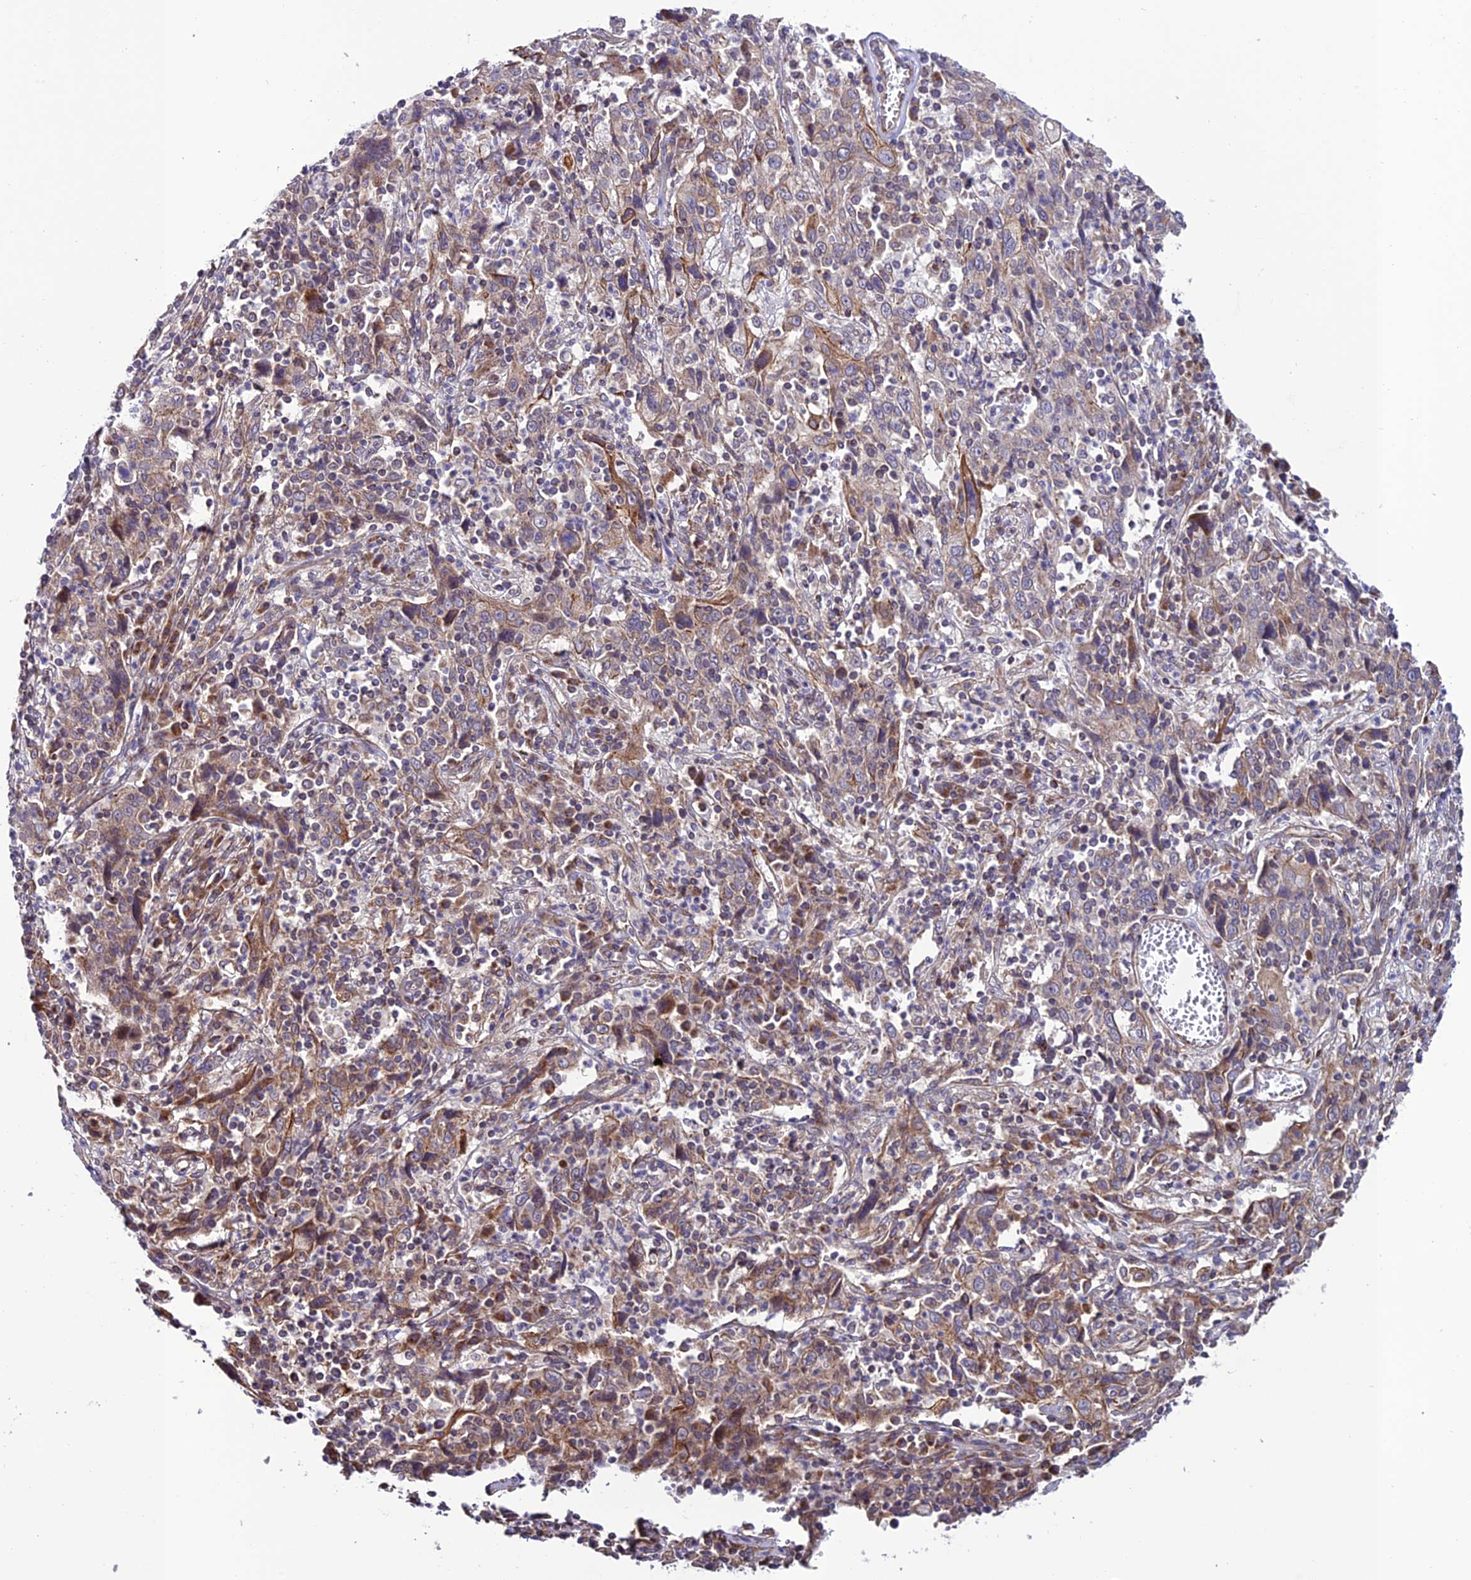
{"staining": {"intensity": "moderate", "quantity": "<25%", "location": "cytoplasmic/membranous"}, "tissue": "cervical cancer", "cell_type": "Tumor cells", "image_type": "cancer", "snomed": [{"axis": "morphology", "description": "Squamous cell carcinoma, NOS"}, {"axis": "topography", "description": "Cervix"}], "caption": "Immunohistochemistry staining of cervical cancer, which shows low levels of moderate cytoplasmic/membranous staining in about <25% of tumor cells indicating moderate cytoplasmic/membranous protein staining. The staining was performed using DAB (brown) for protein detection and nuclei were counterstained in hematoxylin (blue).", "gene": "TNIP3", "patient": {"sex": "female", "age": 46}}